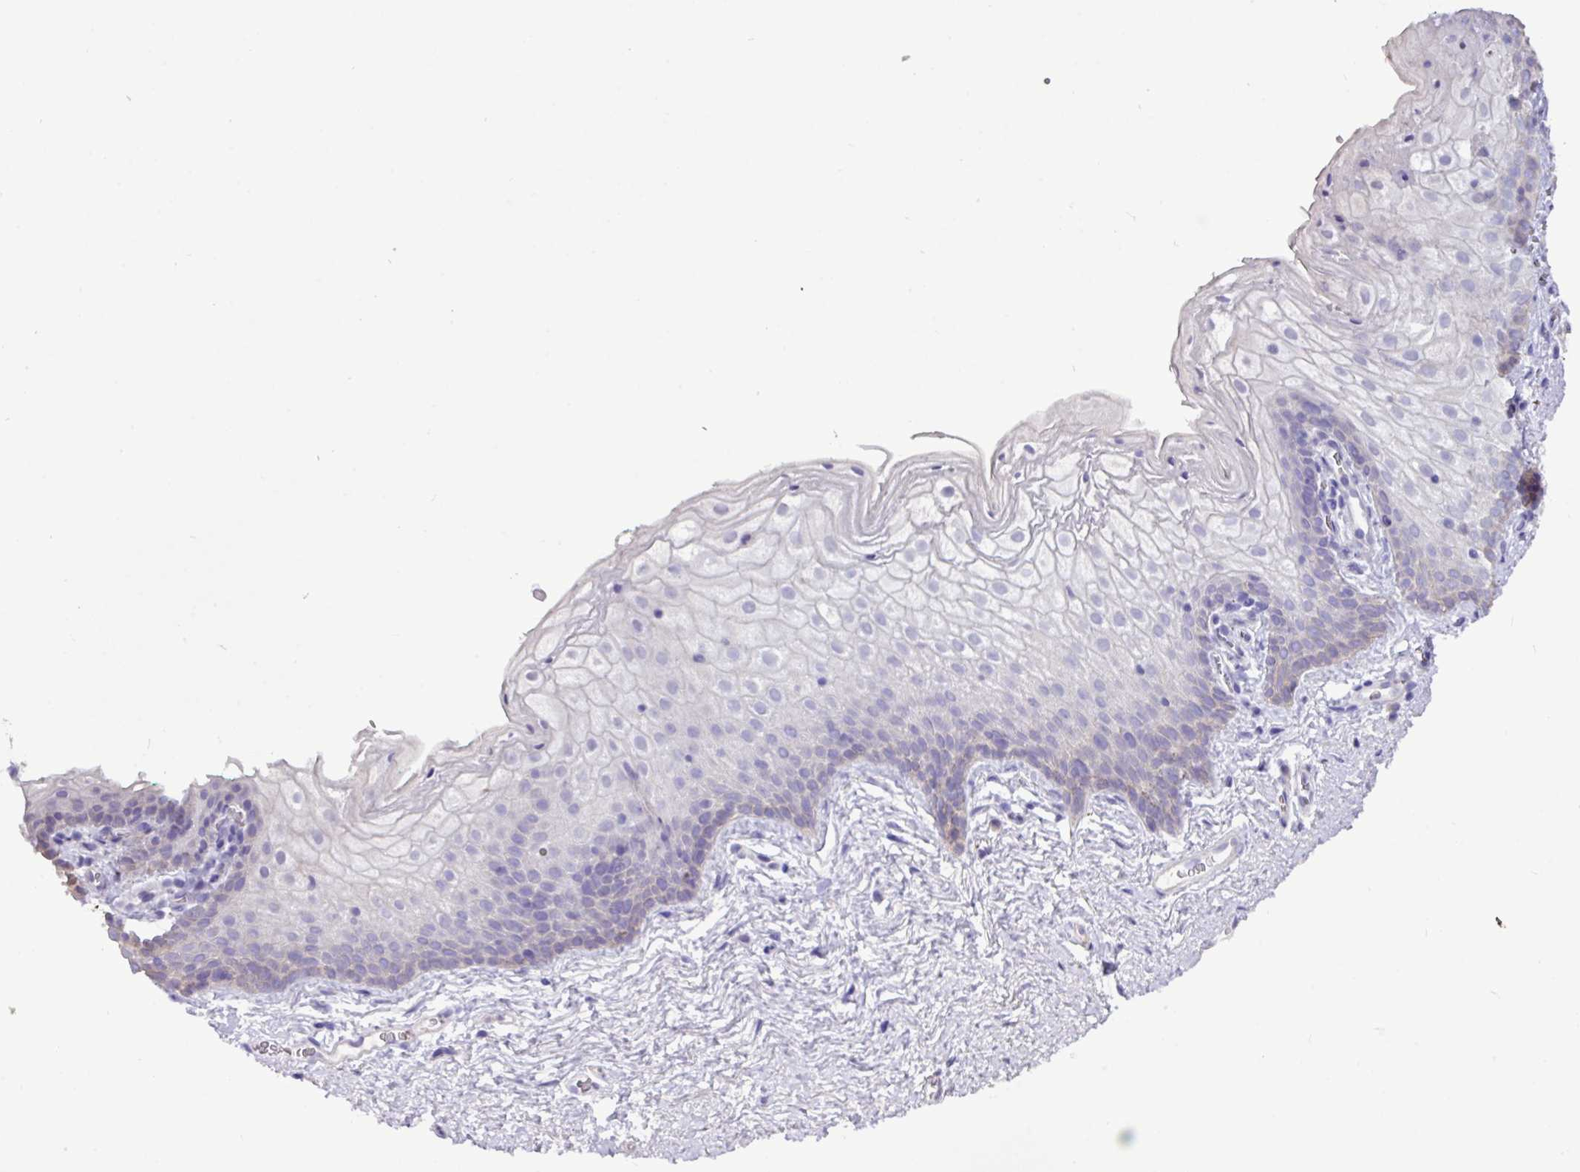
{"staining": {"intensity": "negative", "quantity": "none", "location": "none"}, "tissue": "vagina", "cell_type": "Squamous epithelial cells", "image_type": "normal", "snomed": [{"axis": "morphology", "description": "Normal tissue, NOS"}, {"axis": "topography", "description": "Vulva"}, {"axis": "topography", "description": "Vagina"}, {"axis": "topography", "description": "Peripheral nerve tissue"}], "caption": "Vagina was stained to show a protein in brown. There is no significant positivity in squamous epithelial cells. Nuclei are stained in blue.", "gene": "EPCAM", "patient": {"sex": "female", "age": 66}}